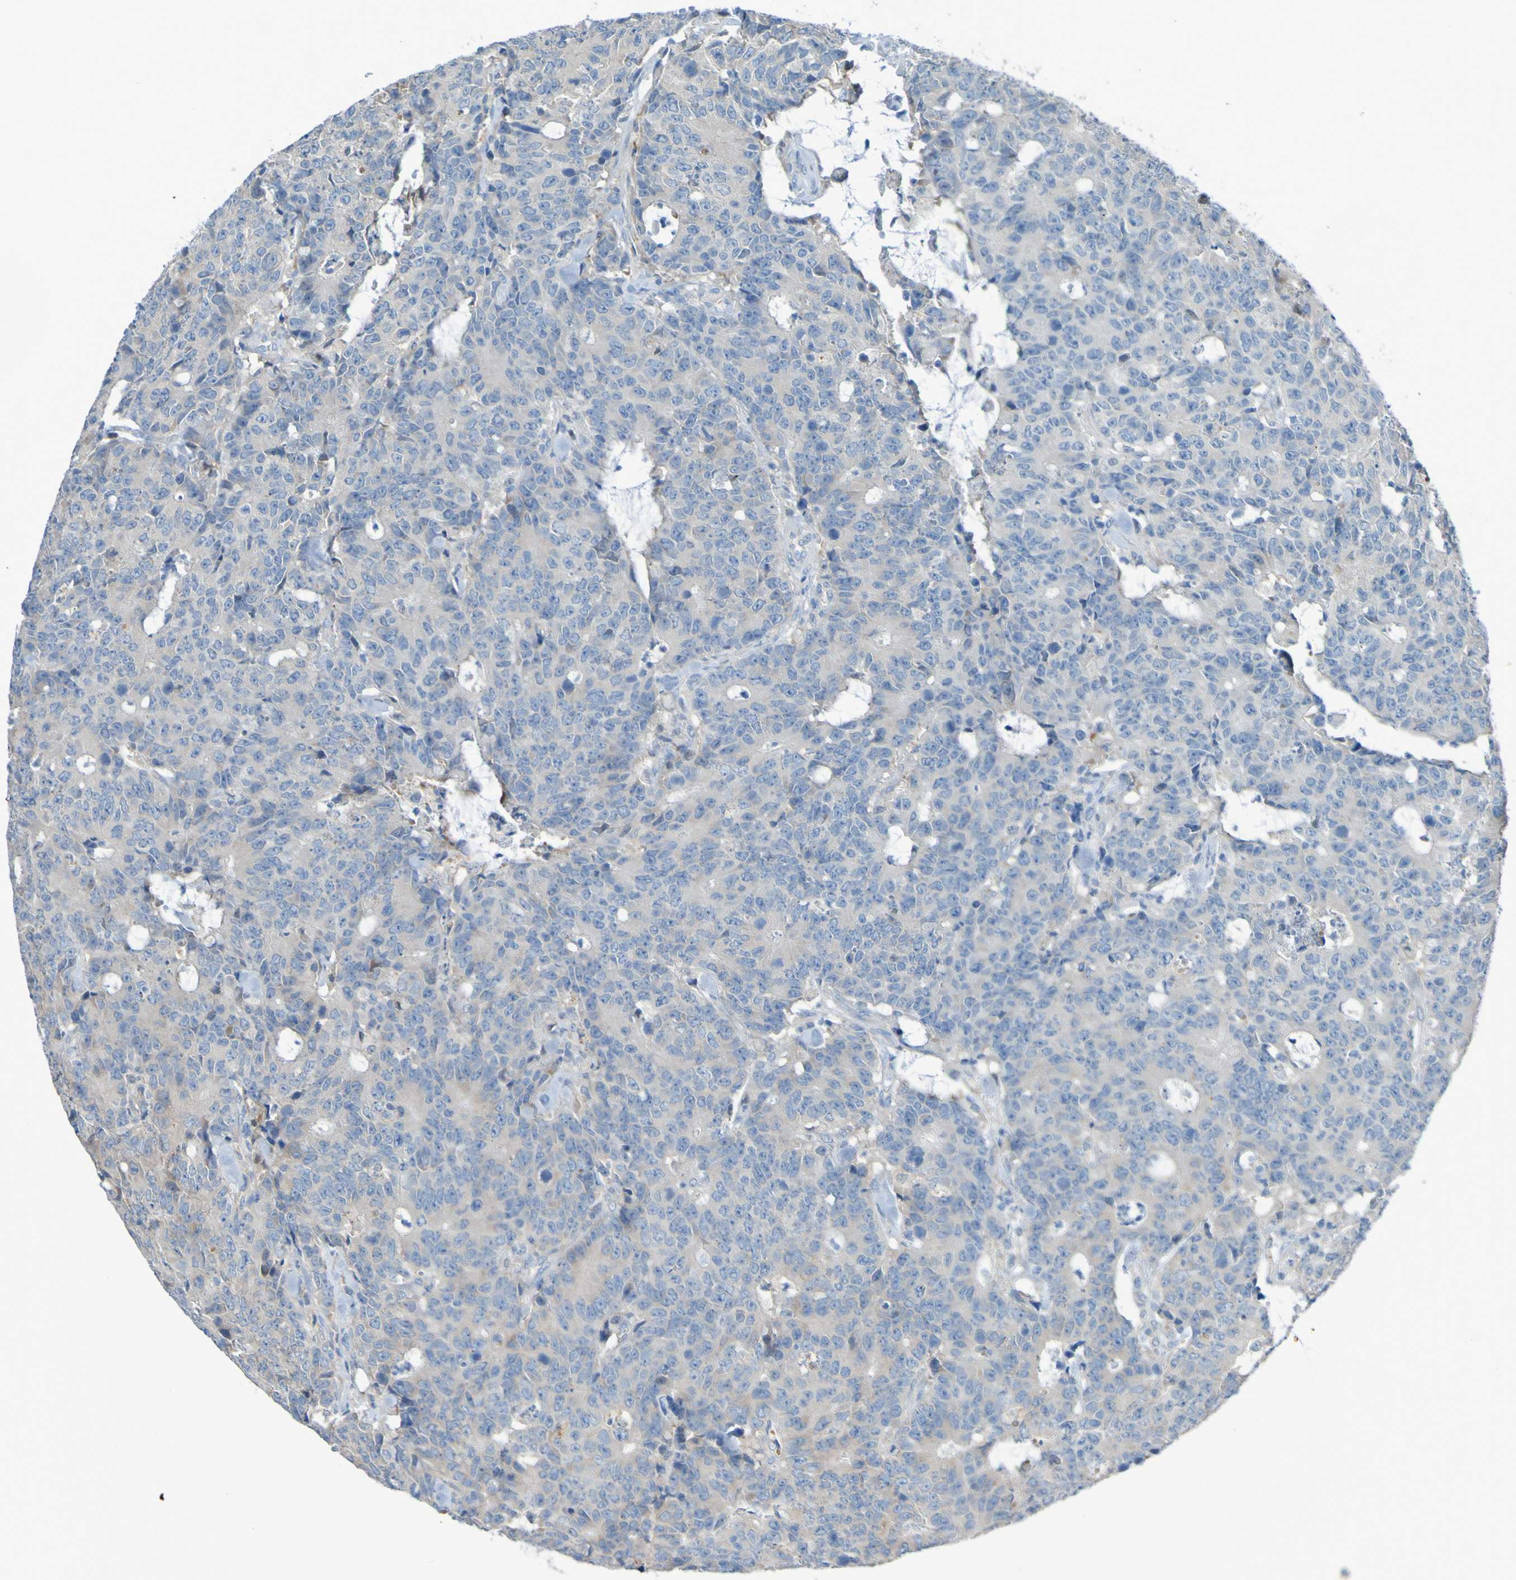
{"staining": {"intensity": "weak", "quantity": "<25%", "location": "cytoplasmic/membranous"}, "tissue": "colorectal cancer", "cell_type": "Tumor cells", "image_type": "cancer", "snomed": [{"axis": "morphology", "description": "Adenocarcinoma, NOS"}, {"axis": "topography", "description": "Colon"}], "caption": "An immunohistochemistry image of colorectal cancer (adenocarcinoma) is shown. There is no staining in tumor cells of colorectal cancer (adenocarcinoma). (Immunohistochemistry, brightfield microscopy, high magnification).", "gene": "NPRL3", "patient": {"sex": "female", "age": 86}}